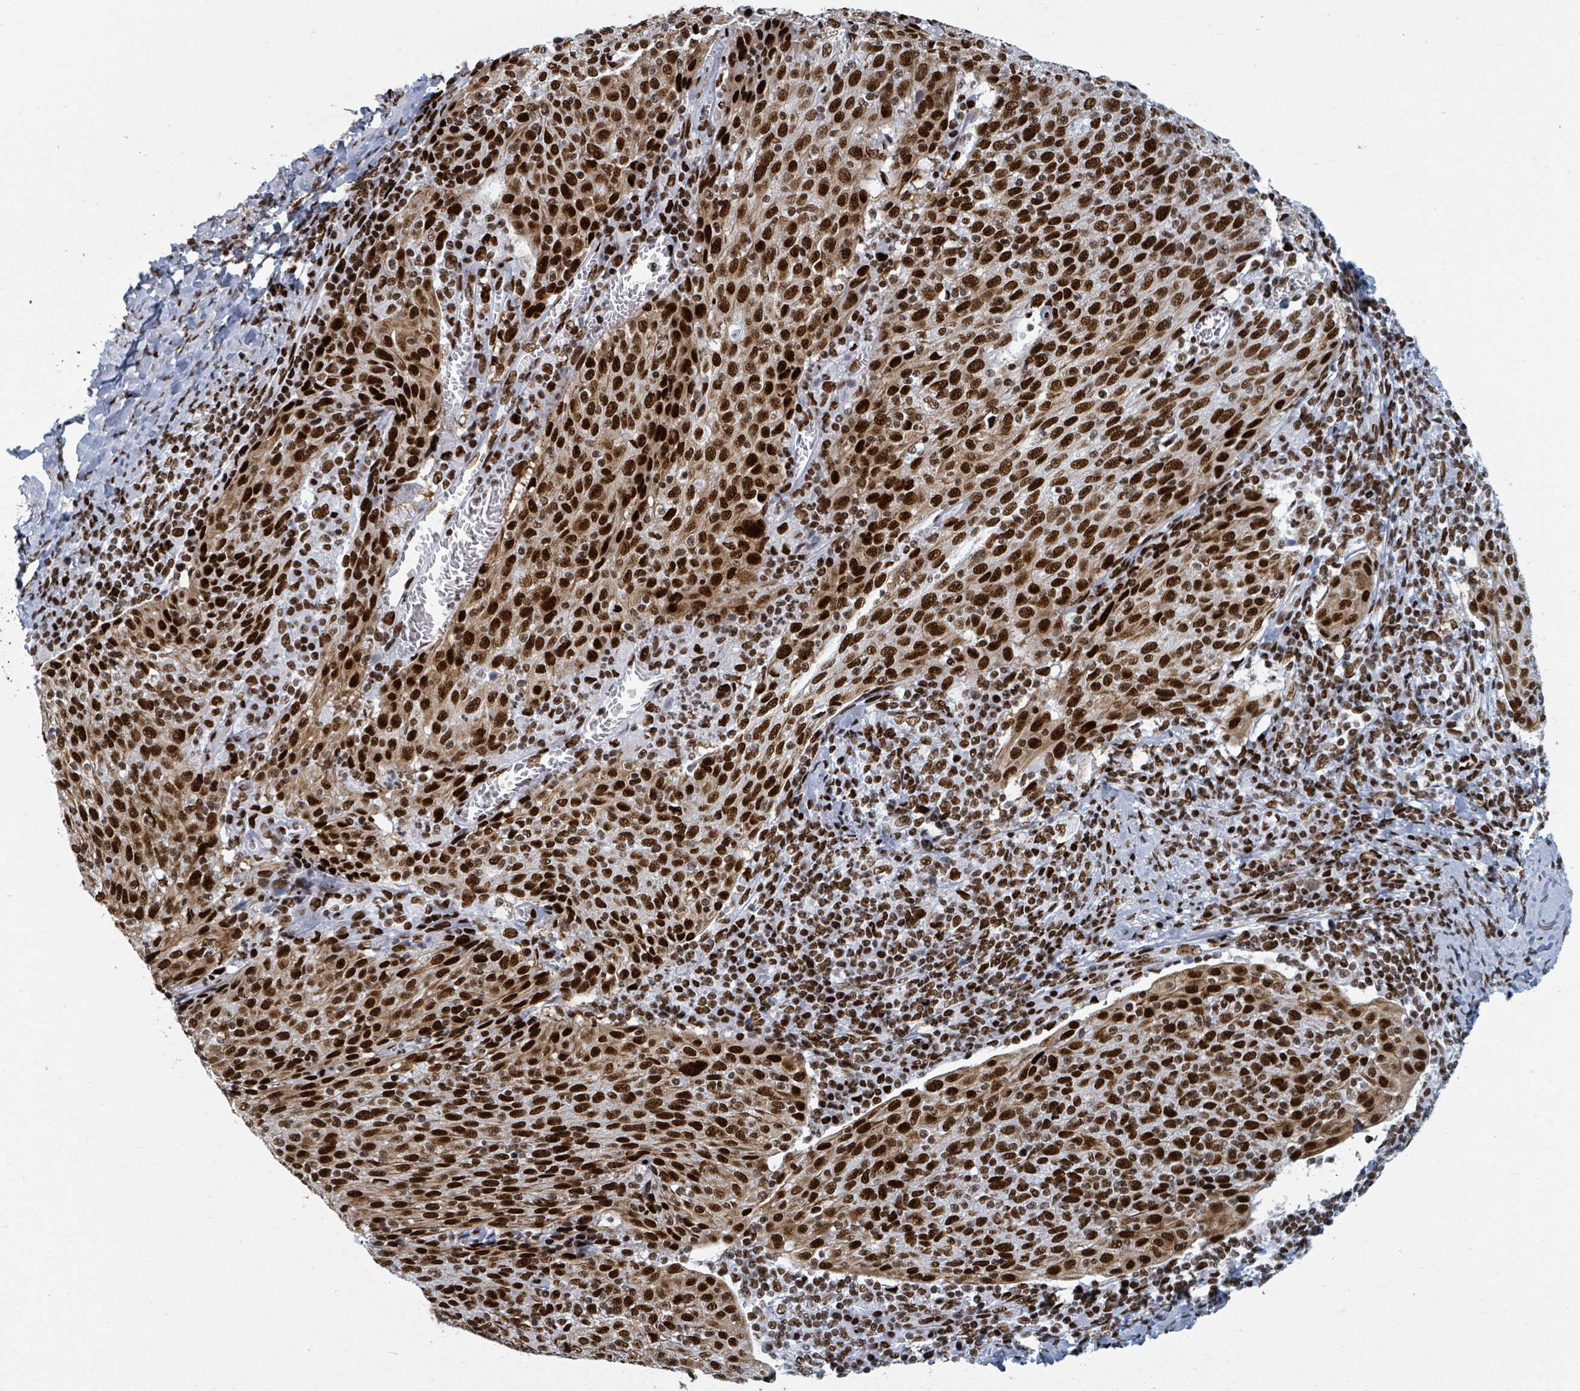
{"staining": {"intensity": "strong", "quantity": ">75%", "location": "nuclear"}, "tissue": "cervical cancer", "cell_type": "Tumor cells", "image_type": "cancer", "snomed": [{"axis": "morphology", "description": "Squamous cell carcinoma, NOS"}, {"axis": "topography", "description": "Cervix"}], "caption": "Cervical cancer stained for a protein (brown) shows strong nuclear positive expression in approximately >75% of tumor cells.", "gene": "DHX16", "patient": {"sex": "female", "age": 52}}